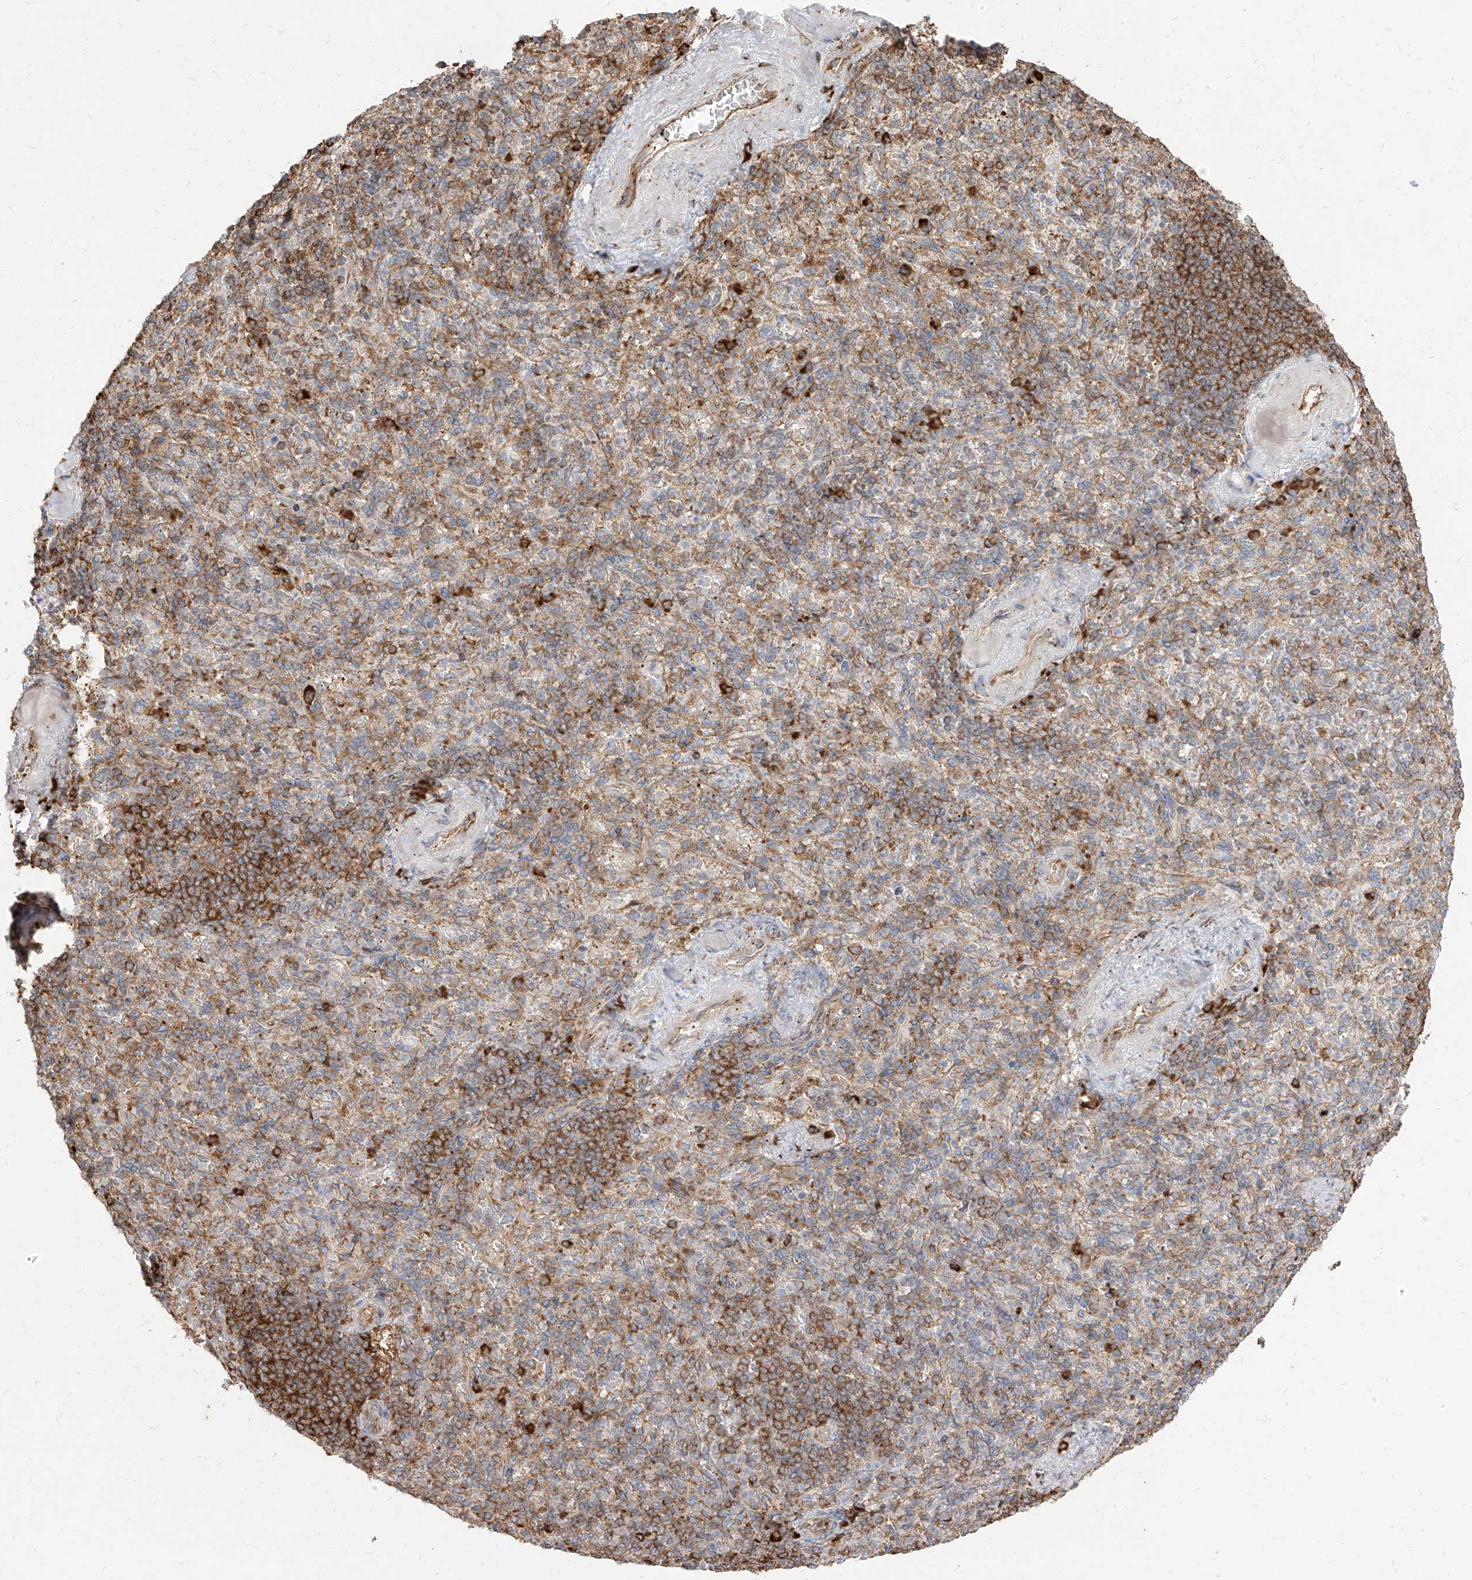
{"staining": {"intensity": "moderate", "quantity": ">75%", "location": "cytoplasmic/membranous"}, "tissue": "spleen", "cell_type": "Cells in red pulp", "image_type": "normal", "snomed": [{"axis": "morphology", "description": "Normal tissue, NOS"}, {"axis": "topography", "description": "Spleen"}], "caption": "Human spleen stained with a protein marker displays moderate staining in cells in red pulp.", "gene": "RPS25", "patient": {"sex": "female", "age": 74}}